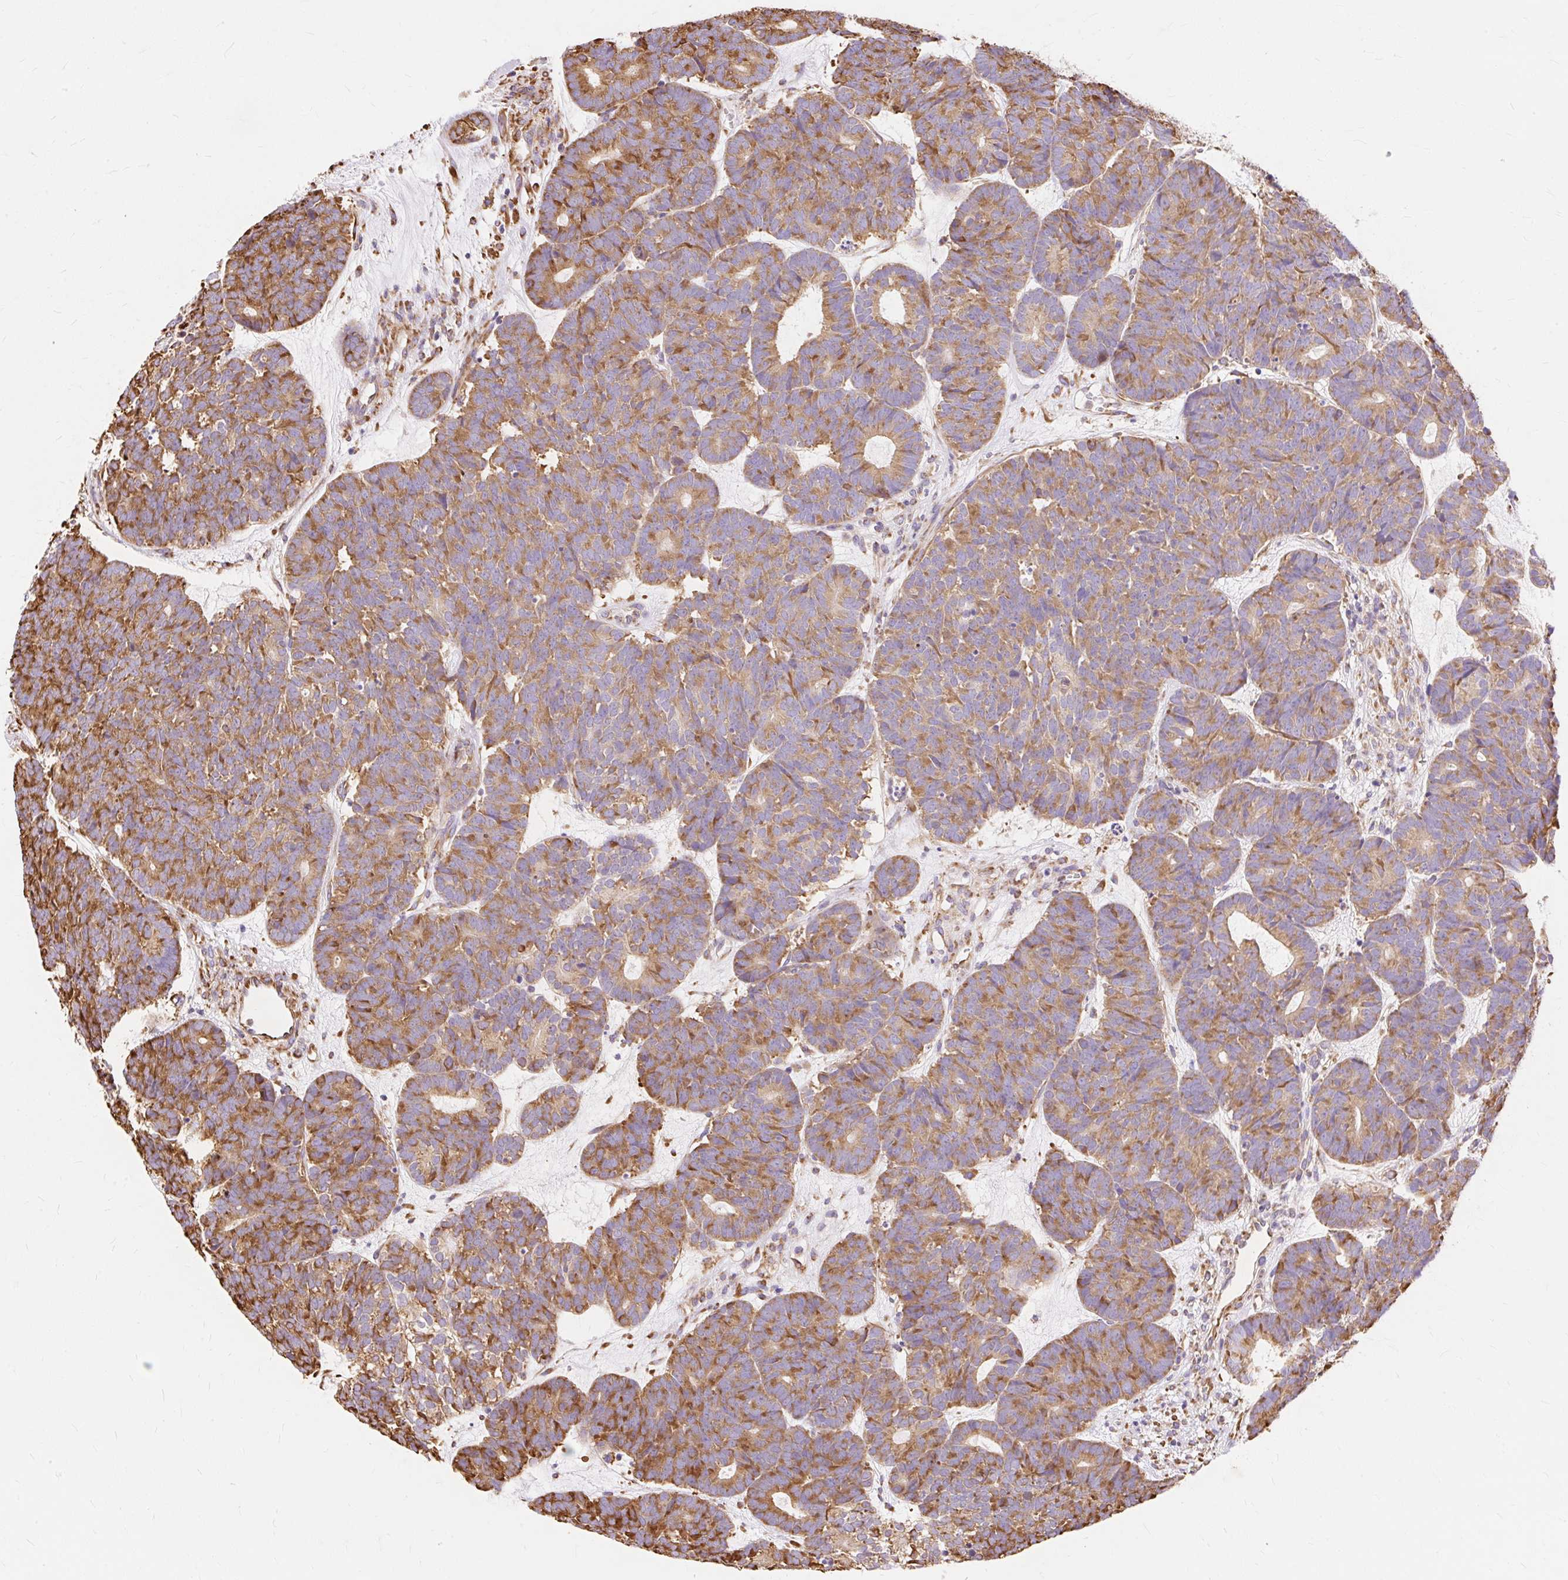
{"staining": {"intensity": "moderate", "quantity": ">75%", "location": "cytoplasmic/membranous"}, "tissue": "head and neck cancer", "cell_type": "Tumor cells", "image_type": "cancer", "snomed": [{"axis": "morphology", "description": "Adenocarcinoma, NOS"}, {"axis": "topography", "description": "Head-Neck"}], "caption": "IHC staining of head and neck cancer, which demonstrates medium levels of moderate cytoplasmic/membranous positivity in approximately >75% of tumor cells indicating moderate cytoplasmic/membranous protein positivity. The staining was performed using DAB (3,3'-diaminobenzidine) (brown) for protein detection and nuclei were counterstained in hematoxylin (blue).", "gene": "RPS17", "patient": {"sex": "female", "age": 81}}